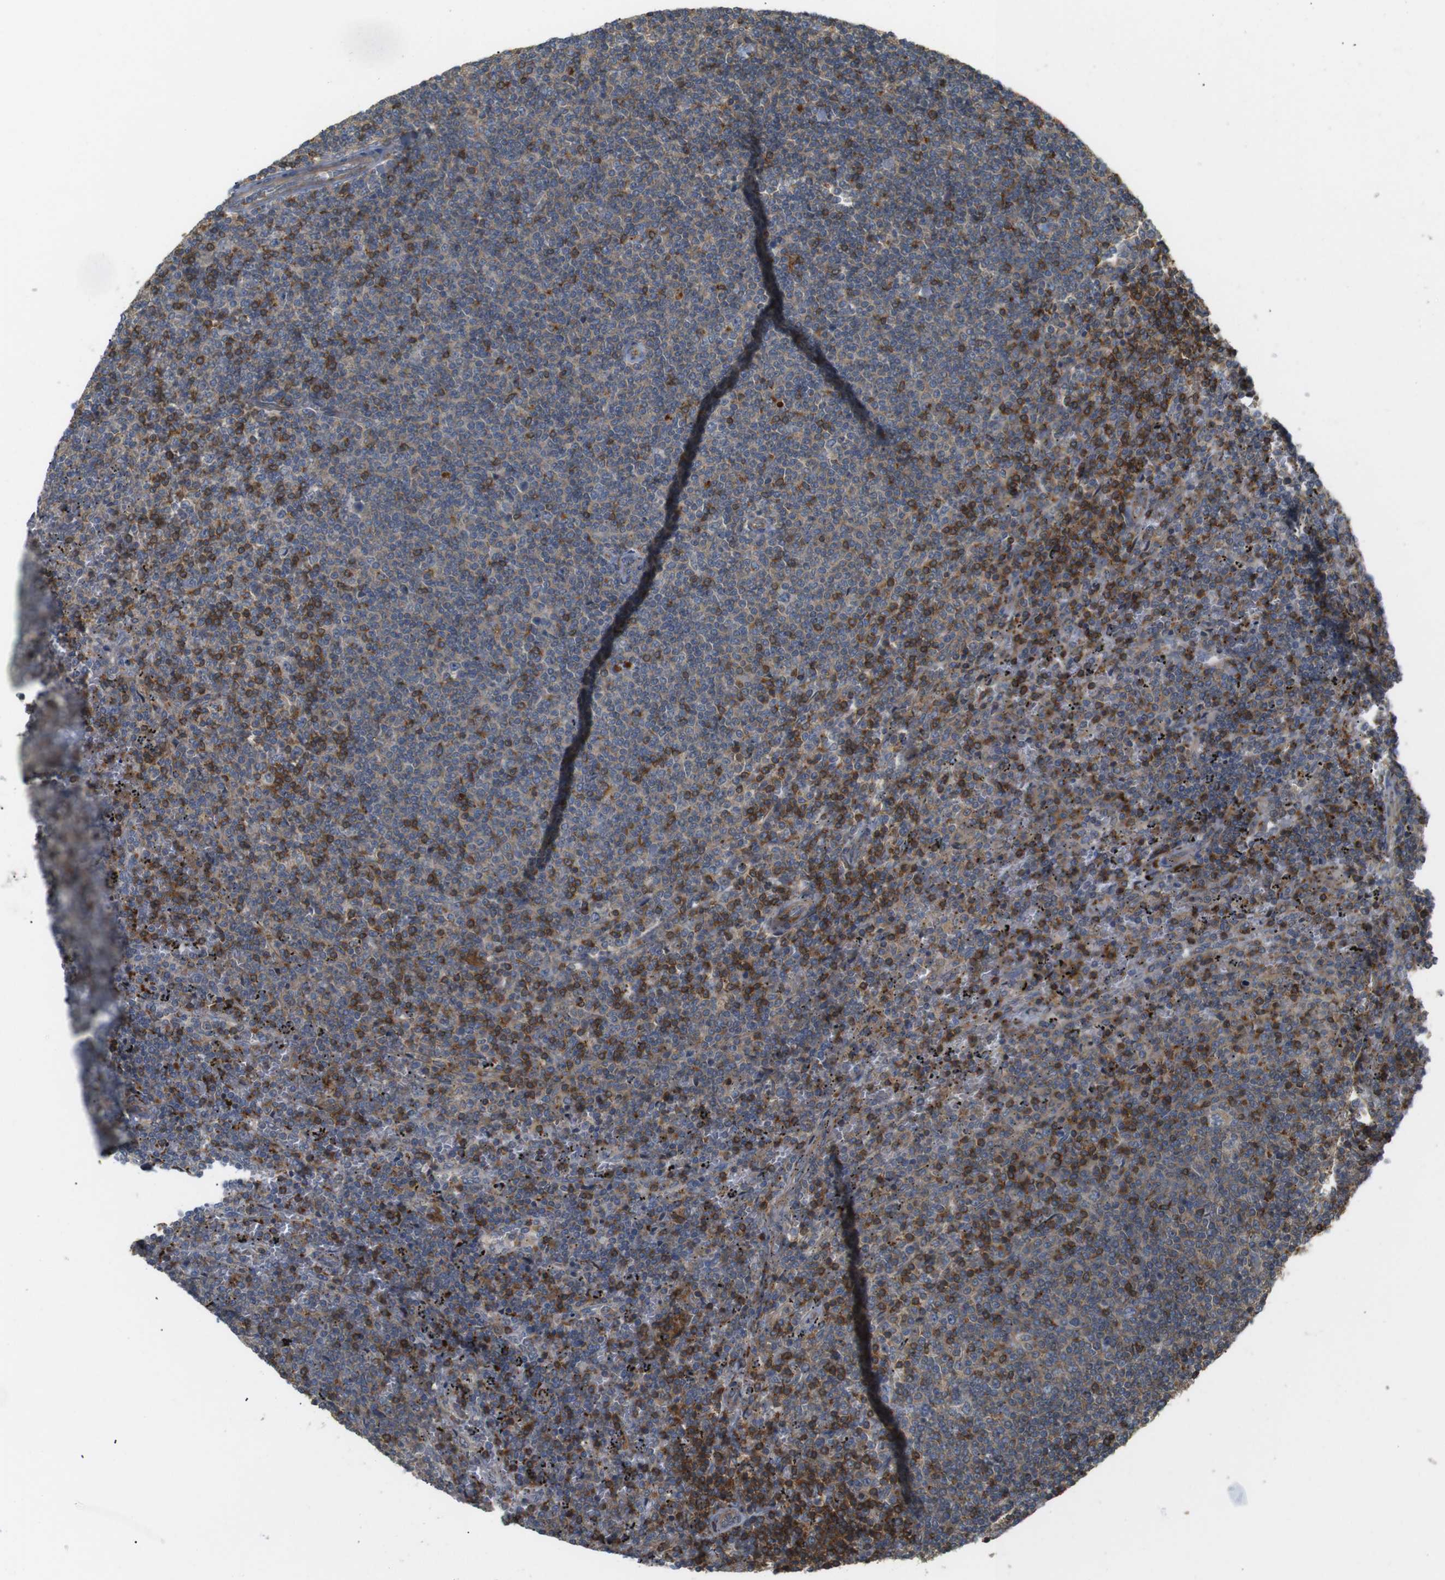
{"staining": {"intensity": "moderate", "quantity": "25%-75%", "location": "cytoplasmic/membranous"}, "tissue": "lymphoma", "cell_type": "Tumor cells", "image_type": "cancer", "snomed": [{"axis": "morphology", "description": "Malignant lymphoma, non-Hodgkin's type, Low grade"}, {"axis": "topography", "description": "Spleen"}], "caption": "Tumor cells show moderate cytoplasmic/membranous staining in about 25%-75% of cells in lymphoma. The staining was performed using DAB to visualize the protein expression in brown, while the nuclei were stained in blue with hematoxylin (Magnification: 20x).", "gene": "KSR1", "patient": {"sex": "female", "age": 50}}